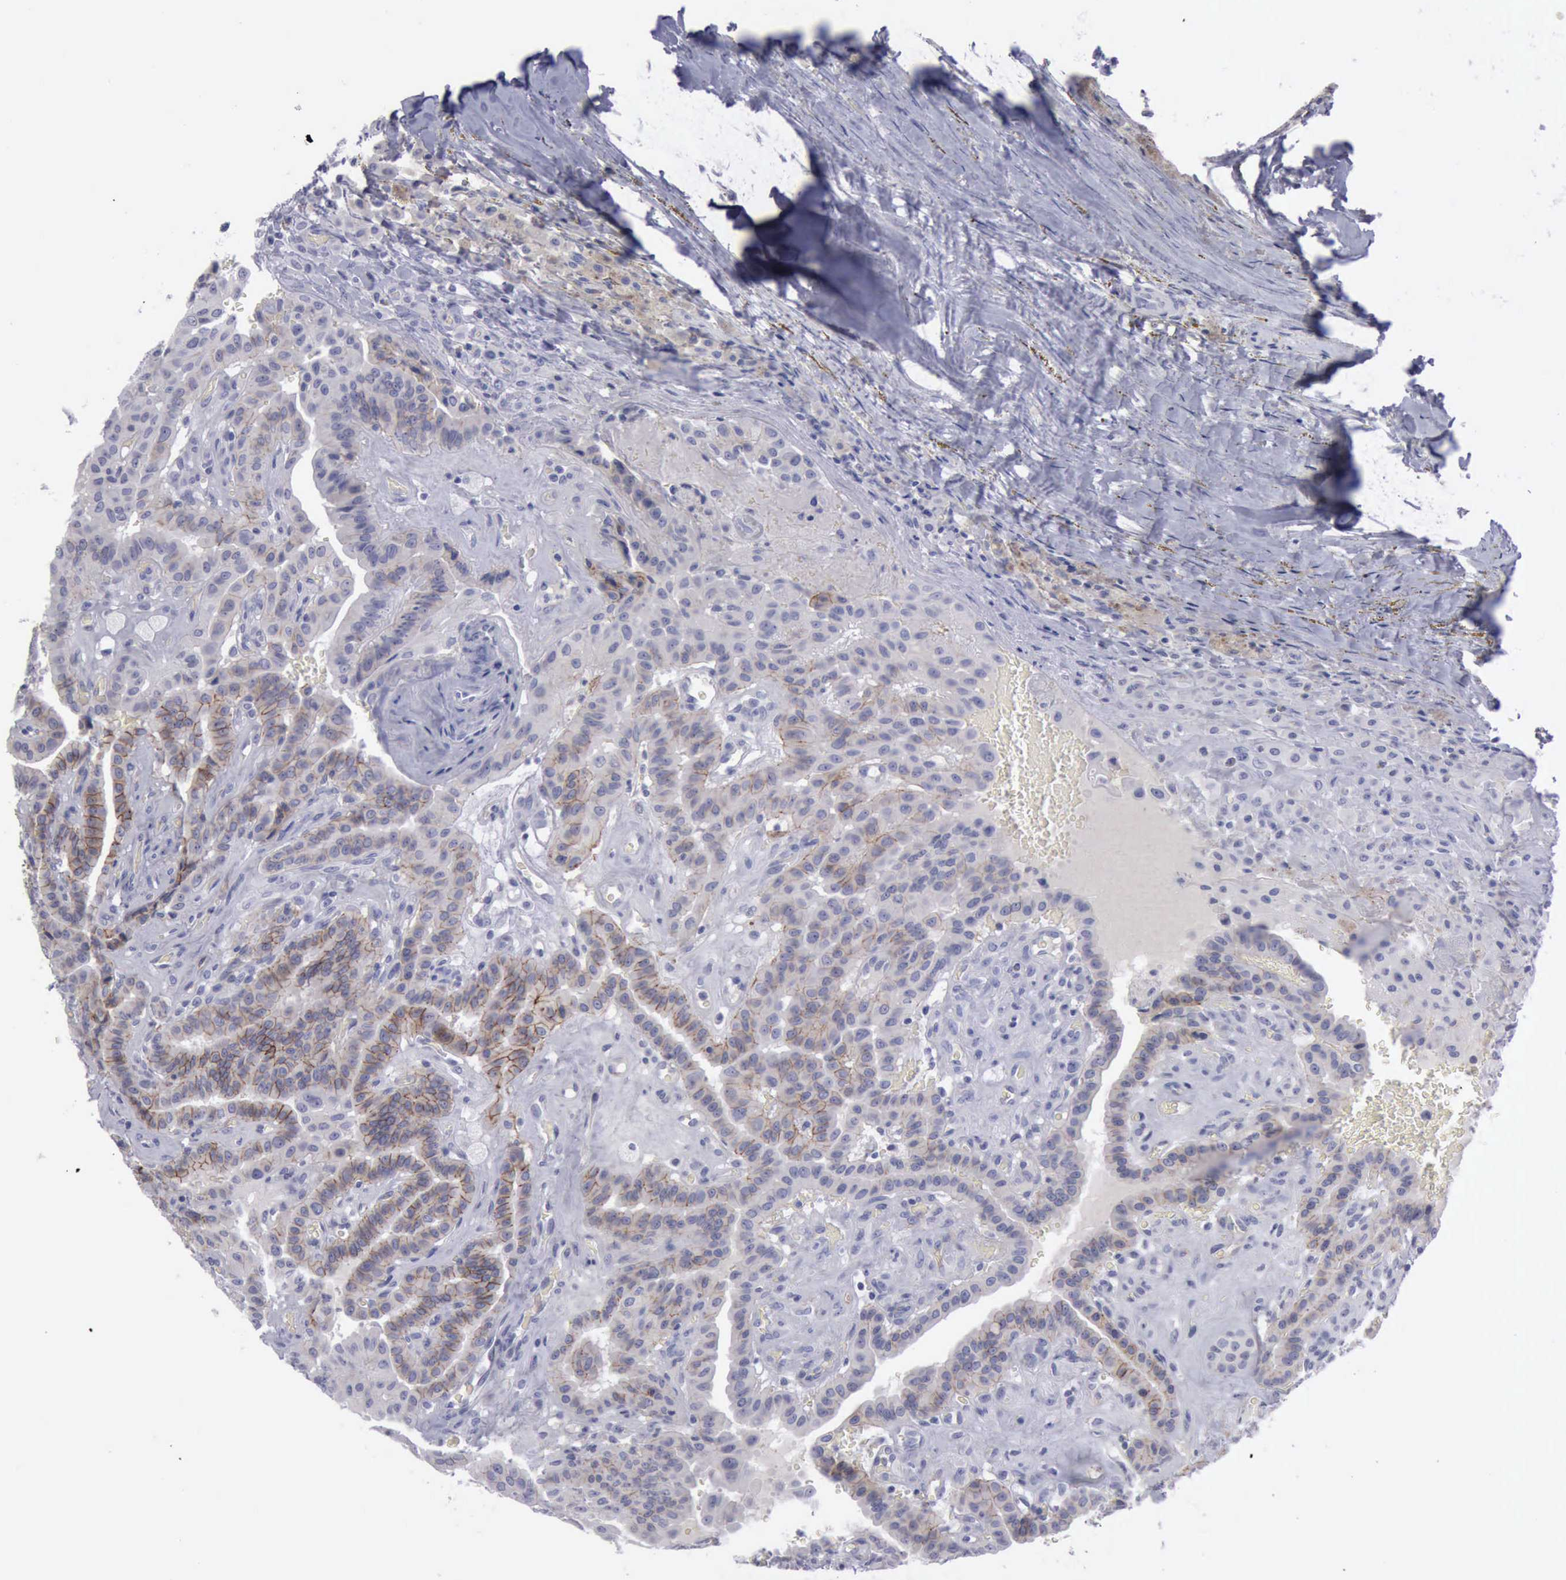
{"staining": {"intensity": "moderate", "quantity": "25%-75%", "location": "cytoplasmic/membranous"}, "tissue": "thyroid cancer", "cell_type": "Tumor cells", "image_type": "cancer", "snomed": [{"axis": "morphology", "description": "Papillary adenocarcinoma, NOS"}, {"axis": "topography", "description": "Thyroid gland"}], "caption": "A histopathology image of thyroid cancer stained for a protein reveals moderate cytoplasmic/membranous brown staining in tumor cells.", "gene": "CDH2", "patient": {"sex": "male", "age": 87}}